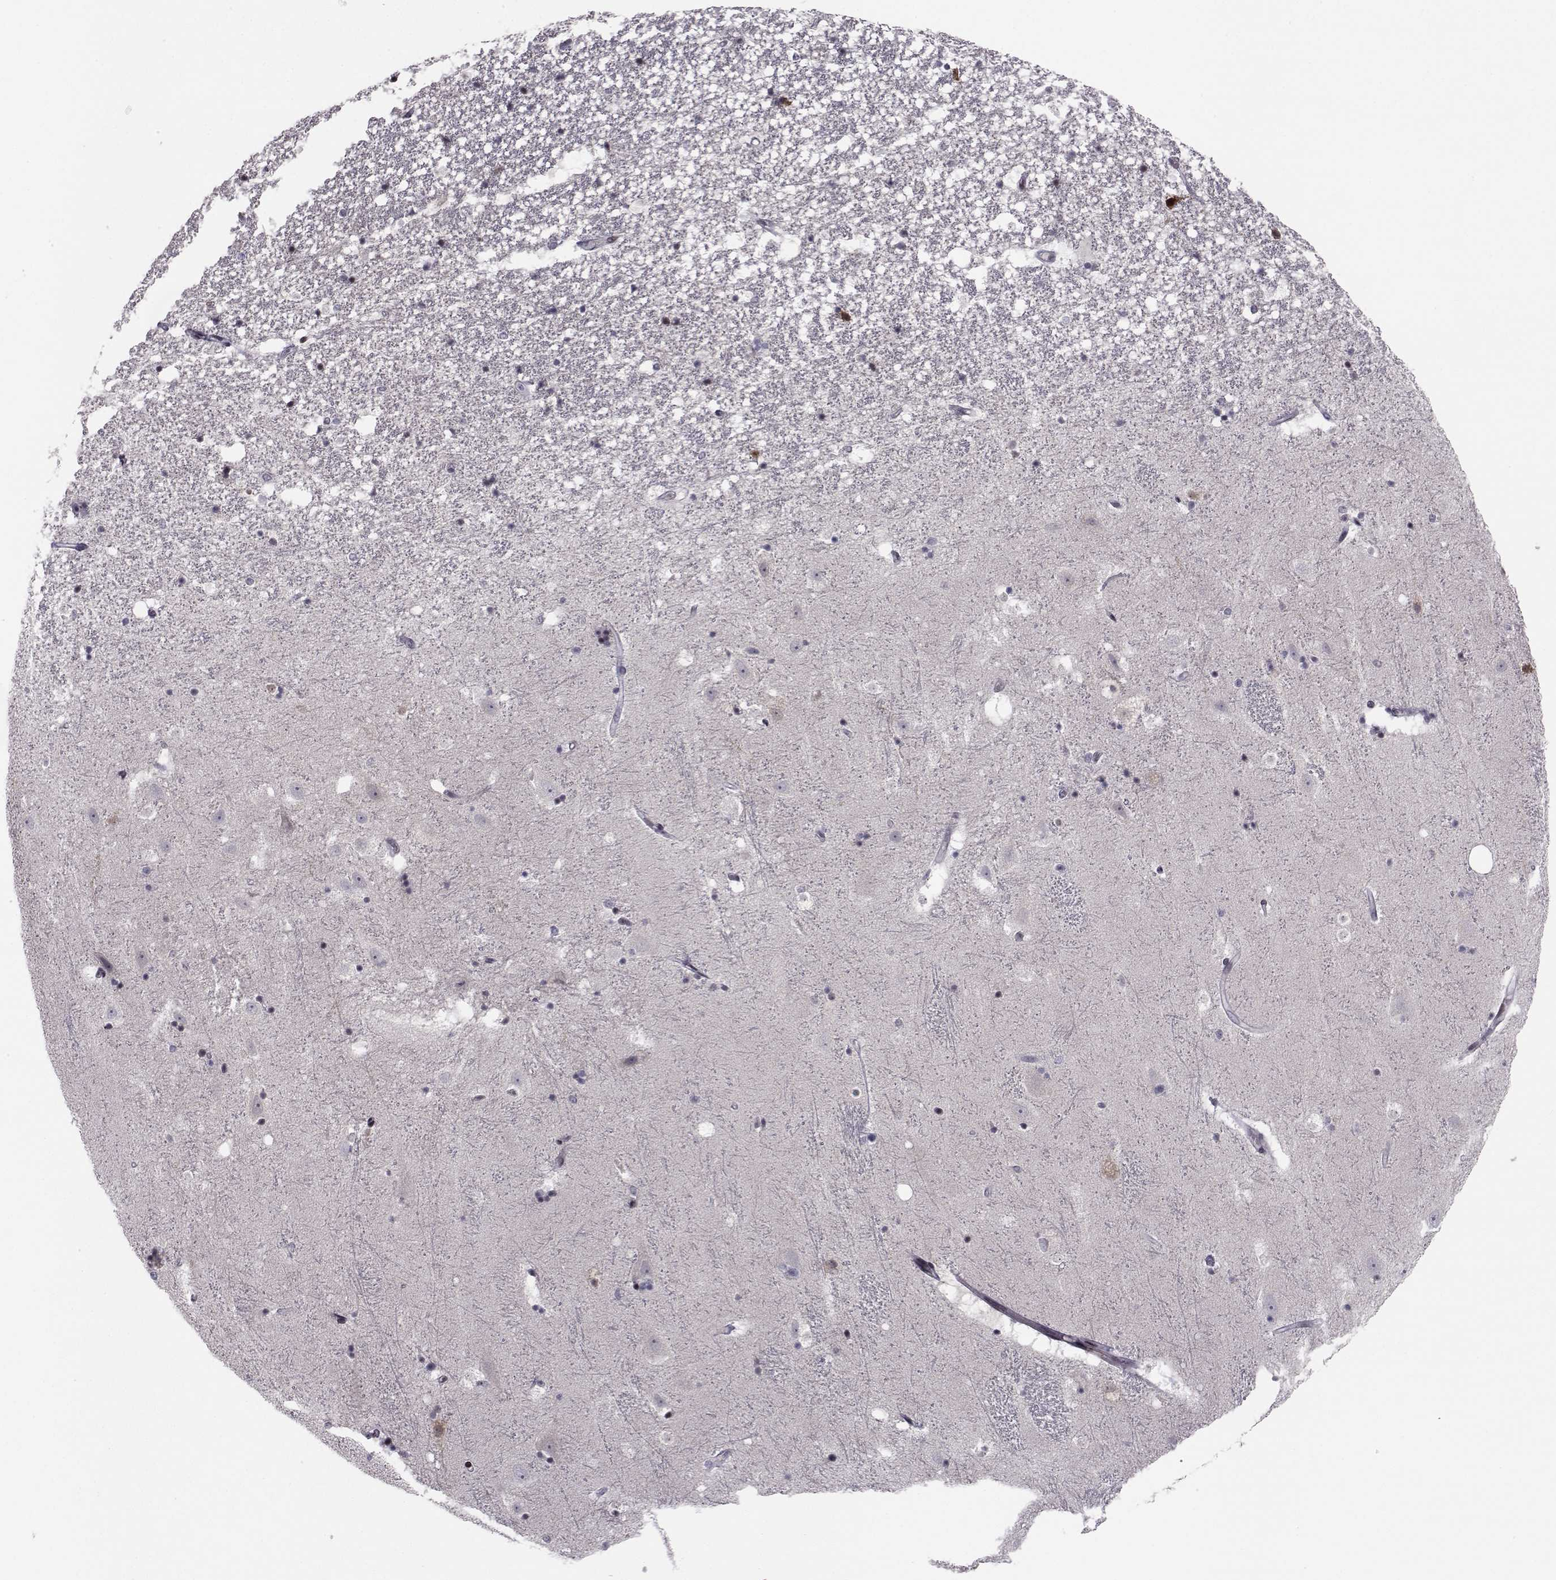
{"staining": {"intensity": "negative", "quantity": "none", "location": "none"}, "tissue": "hippocampus", "cell_type": "Glial cells", "image_type": "normal", "snomed": [{"axis": "morphology", "description": "Normal tissue, NOS"}, {"axis": "topography", "description": "Hippocampus"}], "caption": "High magnification brightfield microscopy of normal hippocampus stained with DAB (brown) and counterstained with hematoxylin (blue): glial cells show no significant positivity.", "gene": "PCP4L1", "patient": {"sex": "male", "age": 49}}